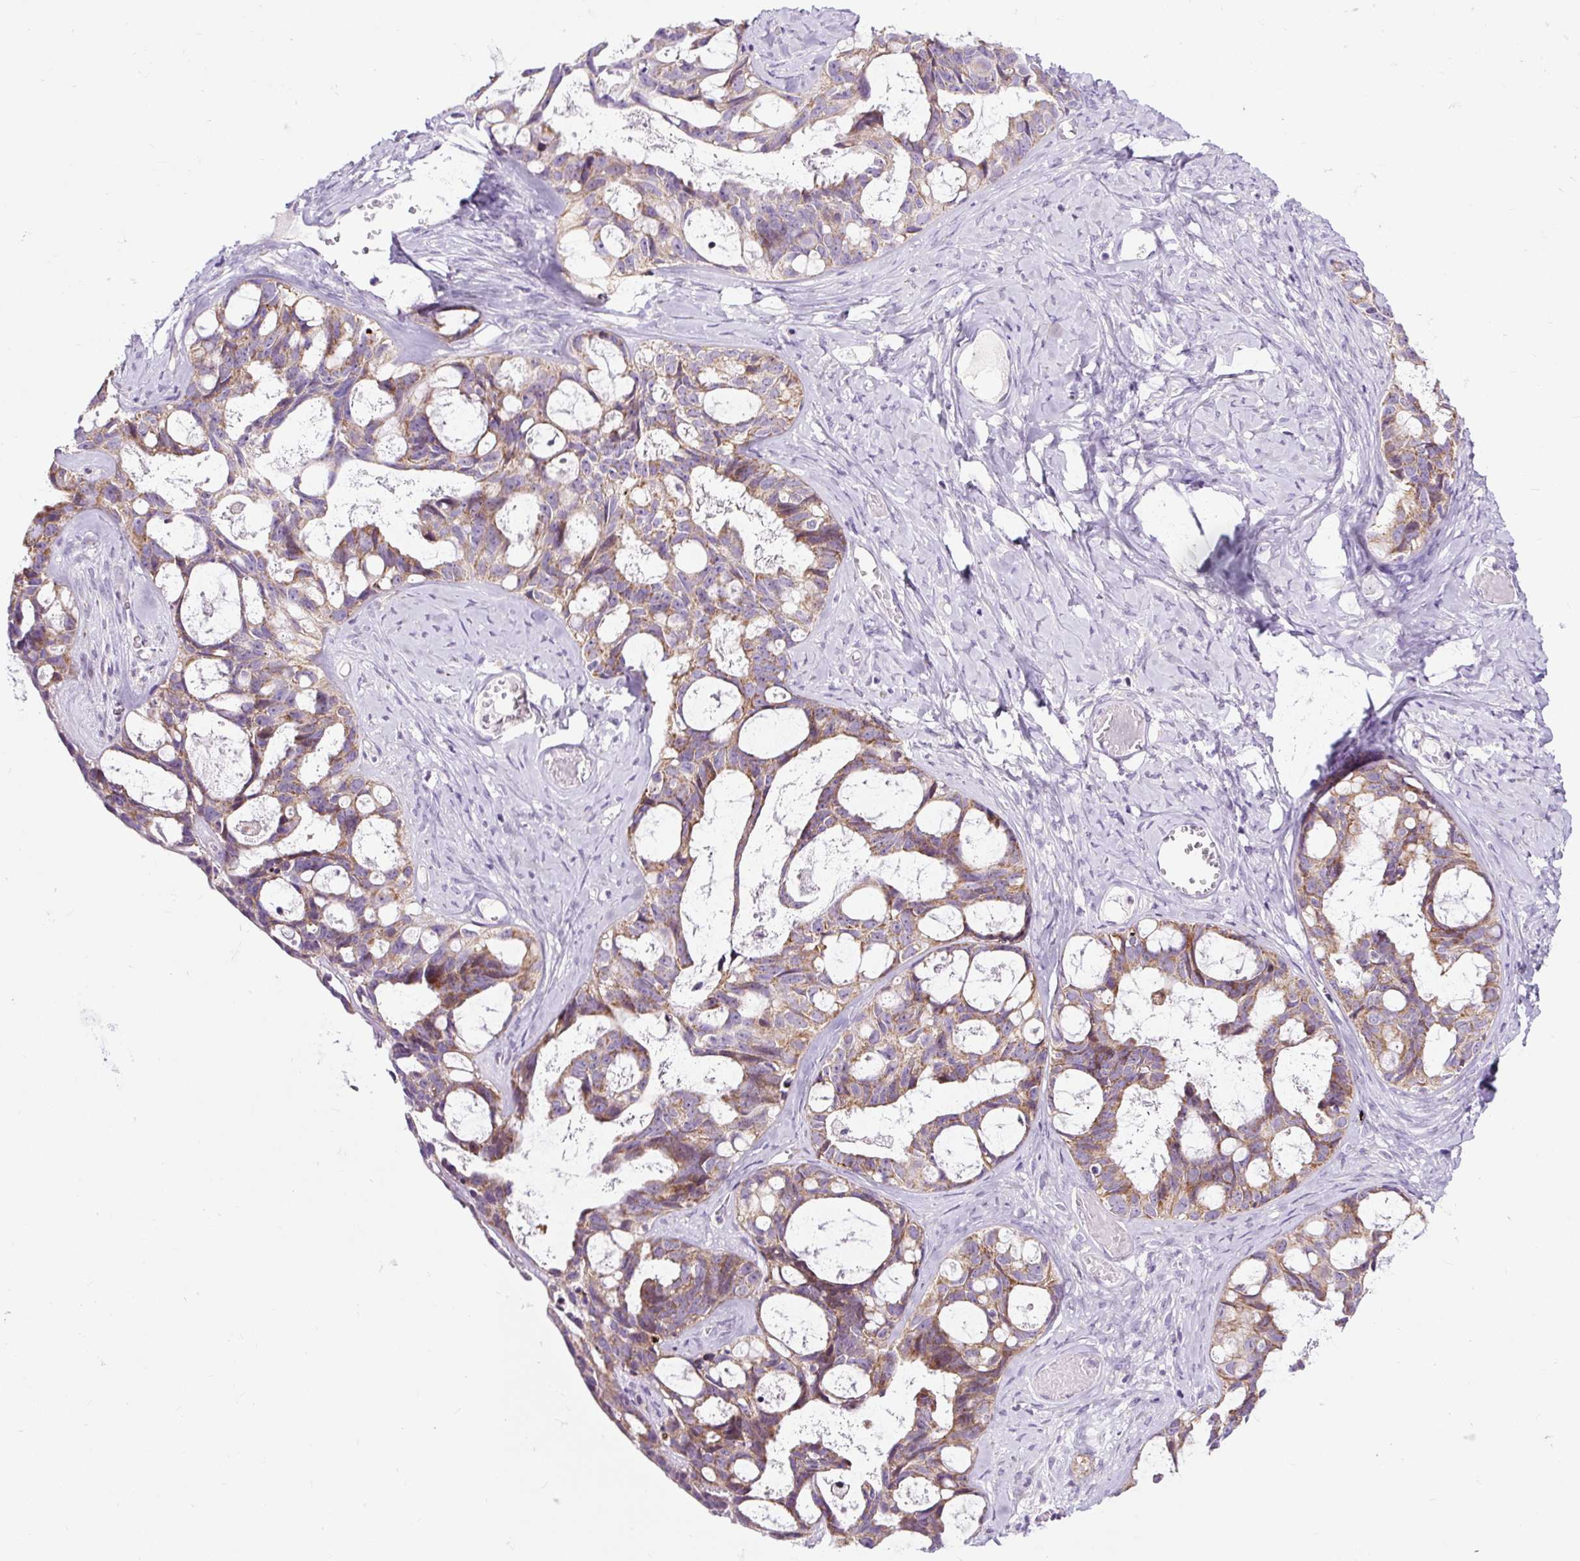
{"staining": {"intensity": "moderate", "quantity": ">75%", "location": "cytoplasmic/membranous"}, "tissue": "ovarian cancer", "cell_type": "Tumor cells", "image_type": "cancer", "snomed": [{"axis": "morphology", "description": "Cystadenocarcinoma, serous, NOS"}, {"axis": "topography", "description": "Ovary"}], "caption": "Human ovarian cancer (serous cystadenocarcinoma) stained with a brown dye displays moderate cytoplasmic/membranous positive staining in approximately >75% of tumor cells.", "gene": "FMC1", "patient": {"sex": "female", "age": 69}}